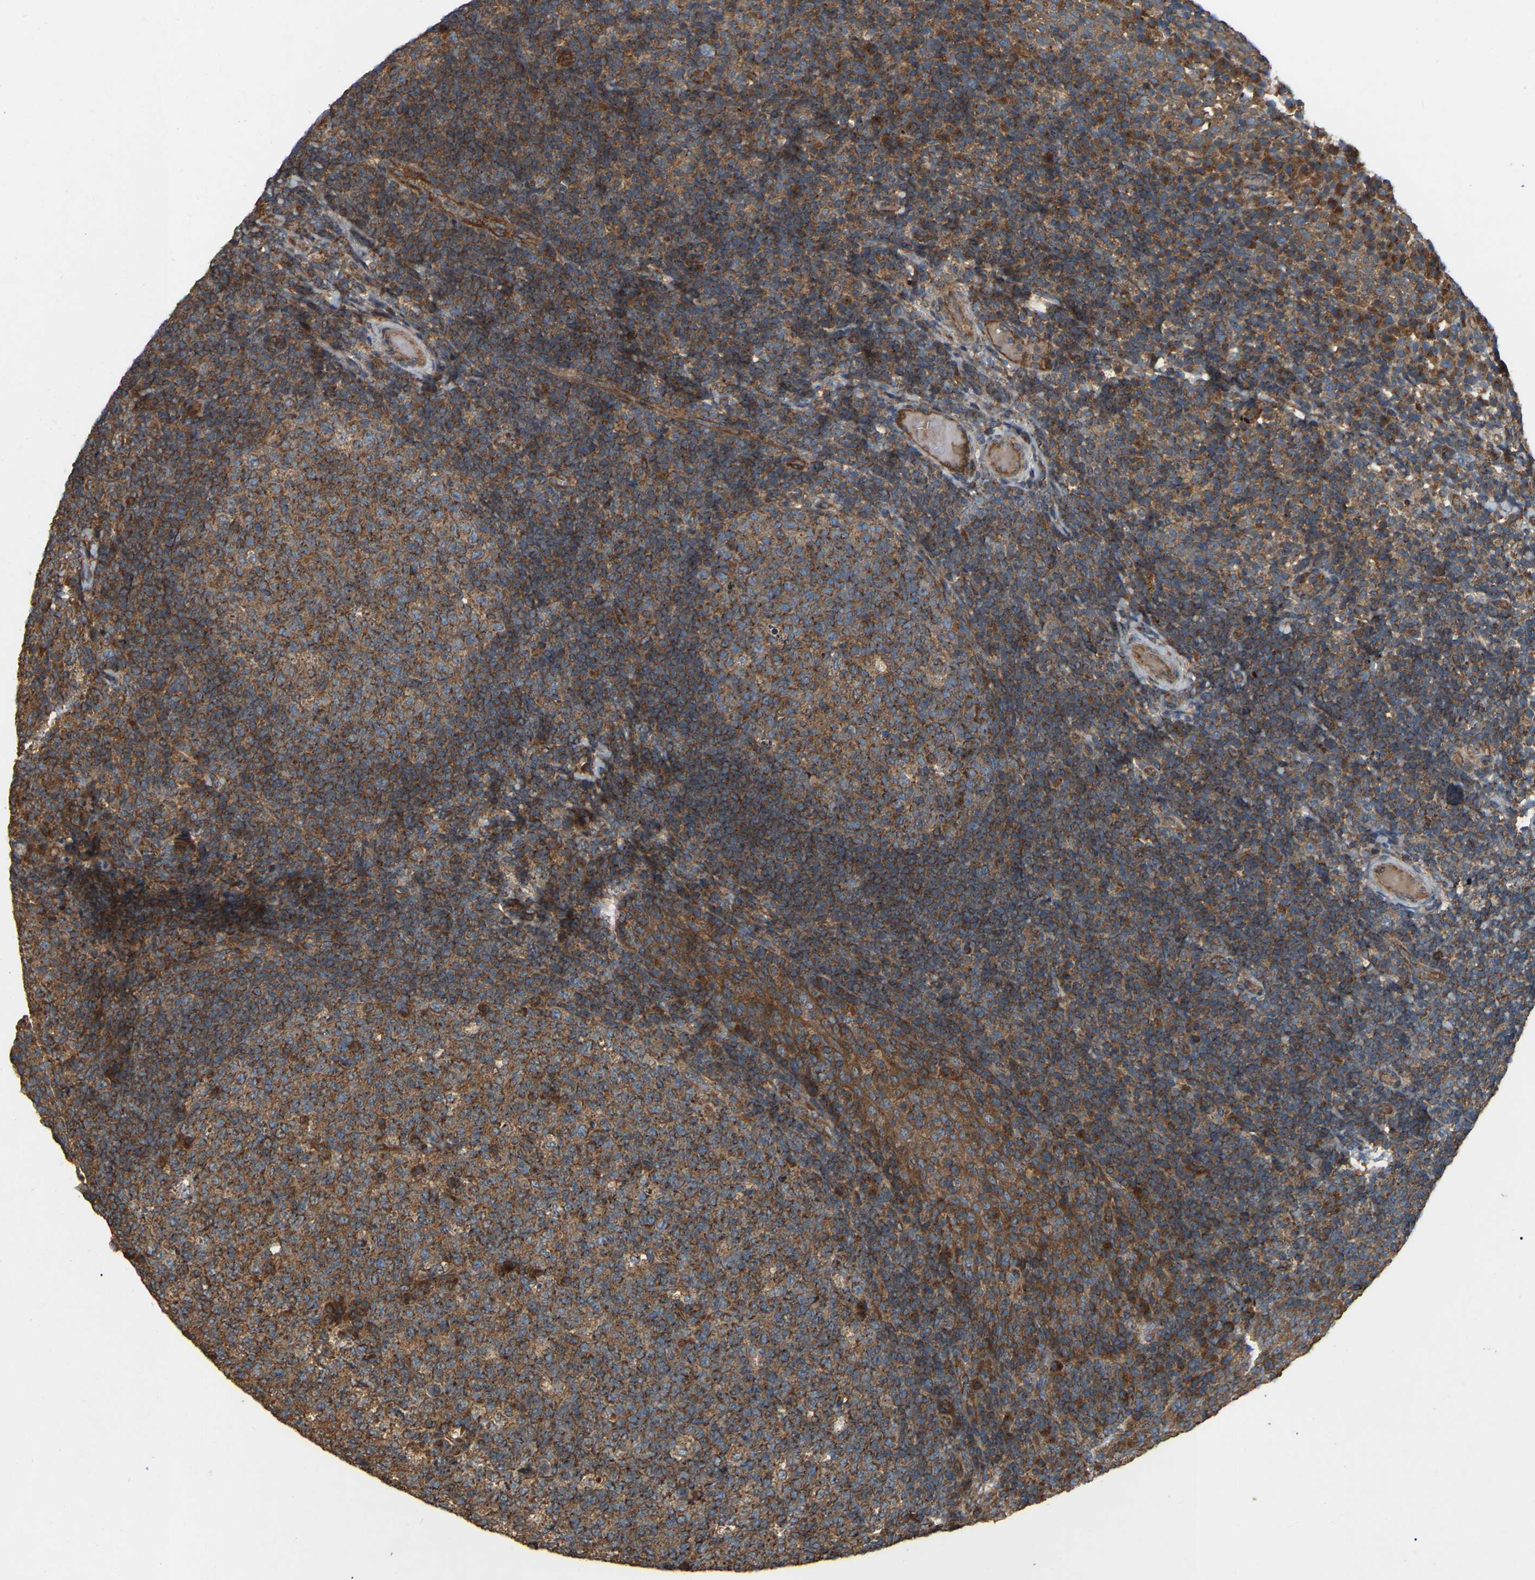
{"staining": {"intensity": "strong", "quantity": ">75%", "location": "cytoplasmic/membranous"}, "tissue": "tonsil", "cell_type": "Germinal center cells", "image_type": "normal", "snomed": [{"axis": "morphology", "description": "Normal tissue, NOS"}, {"axis": "topography", "description": "Tonsil"}], "caption": "IHC of benign human tonsil exhibits high levels of strong cytoplasmic/membranous expression in about >75% of germinal center cells.", "gene": "SAMD9L", "patient": {"sex": "female", "age": 19}}